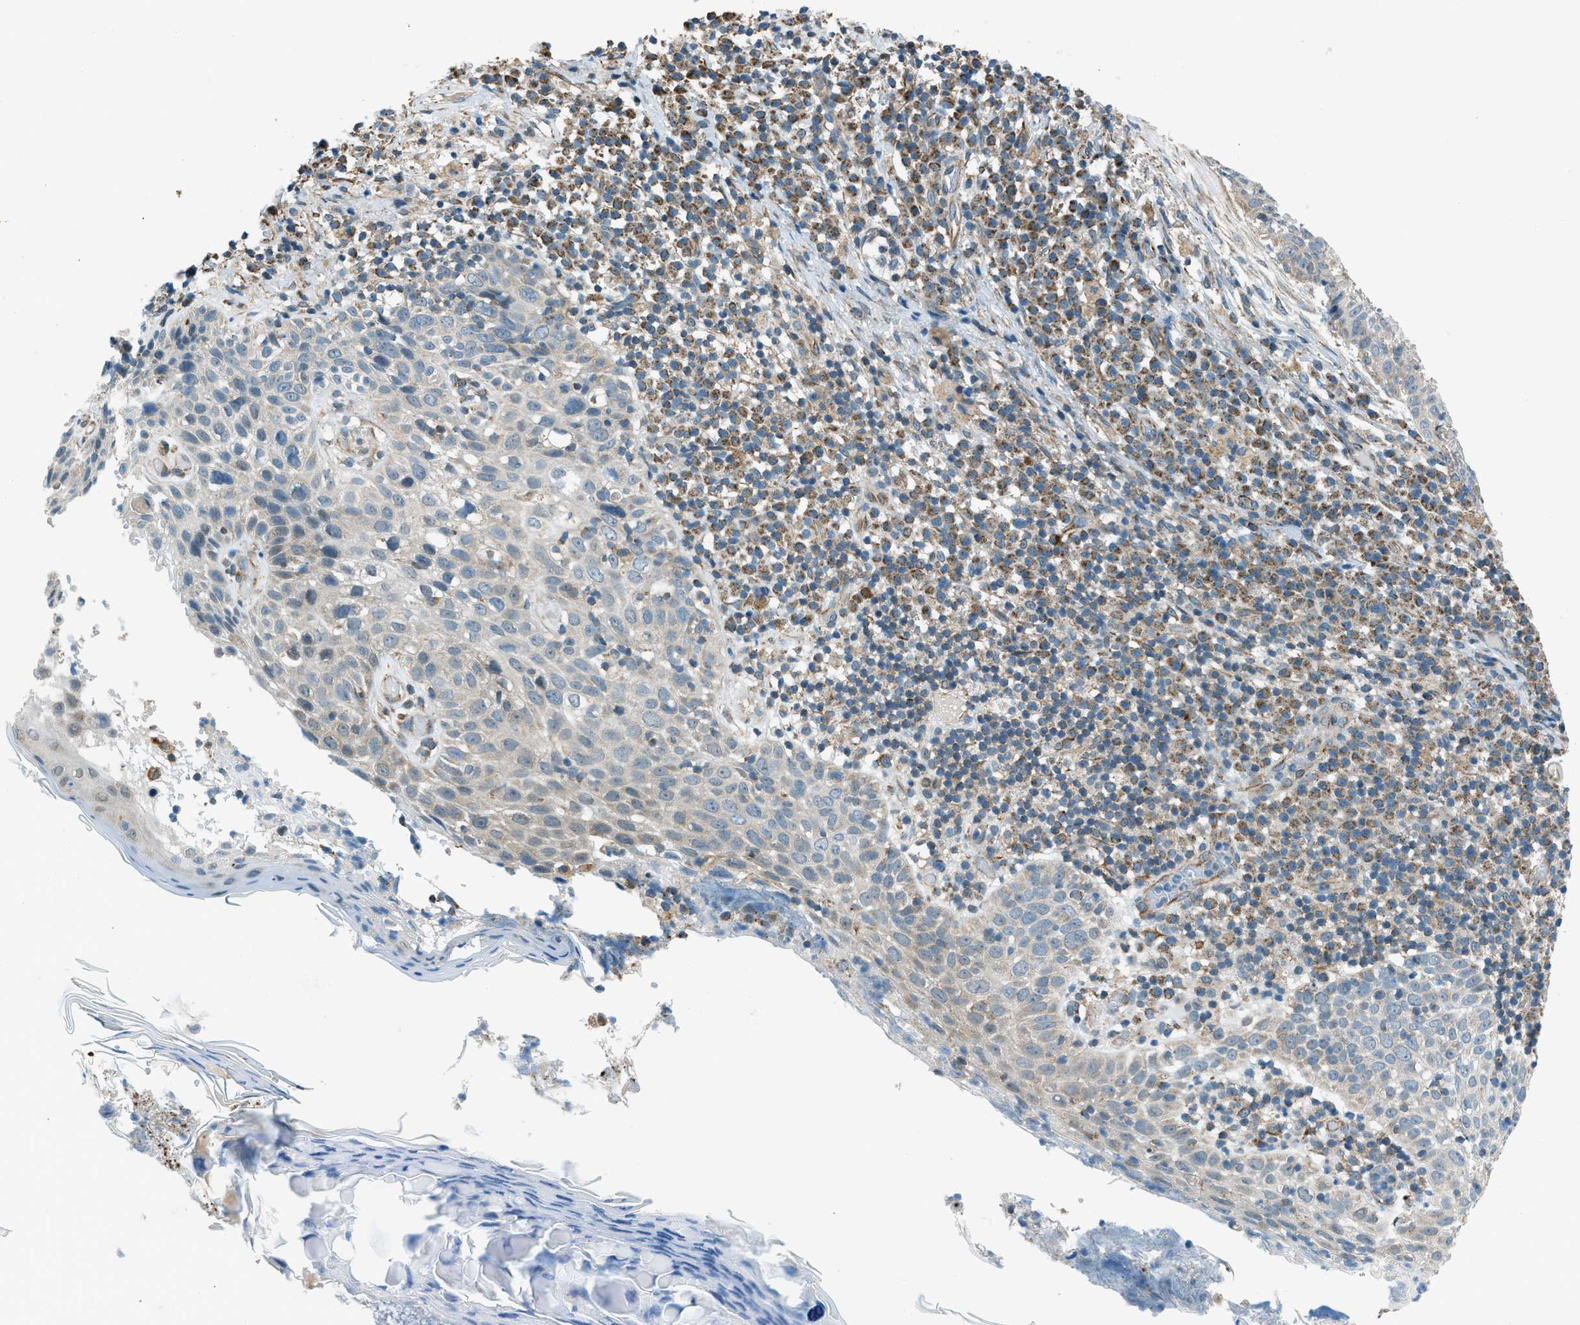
{"staining": {"intensity": "weak", "quantity": ">75%", "location": "cytoplasmic/membranous"}, "tissue": "skin cancer", "cell_type": "Tumor cells", "image_type": "cancer", "snomed": [{"axis": "morphology", "description": "Squamous cell carcinoma in situ, NOS"}, {"axis": "morphology", "description": "Squamous cell carcinoma, NOS"}, {"axis": "topography", "description": "Skin"}], "caption": "Human squamous cell carcinoma in situ (skin) stained with a brown dye exhibits weak cytoplasmic/membranous positive expression in about >75% of tumor cells.", "gene": "PIGG", "patient": {"sex": "male", "age": 93}}